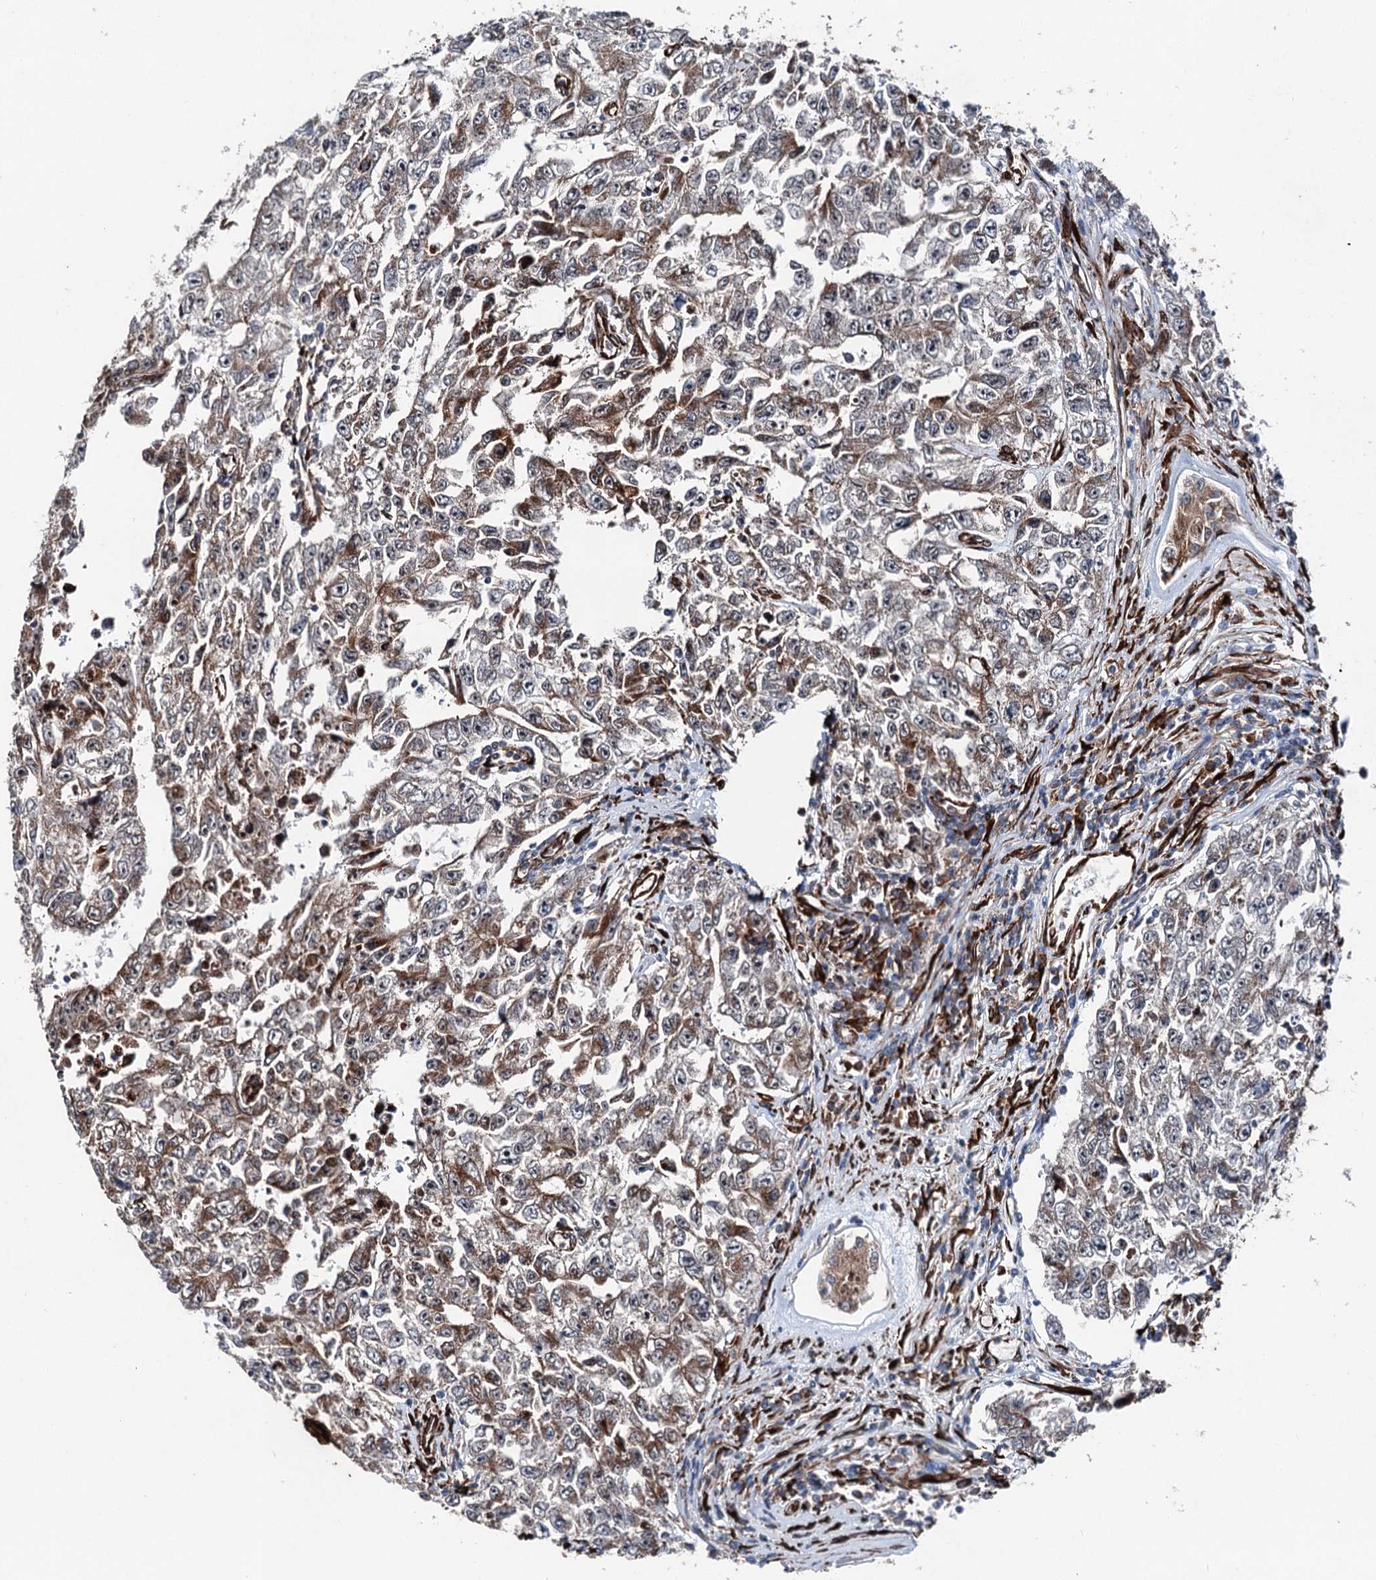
{"staining": {"intensity": "moderate", "quantity": ">75%", "location": "cytoplasmic/membranous"}, "tissue": "testis cancer", "cell_type": "Tumor cells", "image_type": "cancer", "snomed": [{"axis": "morphology", "description": "Carcinoma, Embryonal, NOS"}, {"axis": "topography", "description": "Testis"}], "caption": "Immunohistochemical staining of embryonal carcinoma (testis) shows moderate cytoplasmic/membranous protein staining in about >75% of tumor cells.", "gene": "DDIAS", "patient": {"sex": "male", "age": 17}}